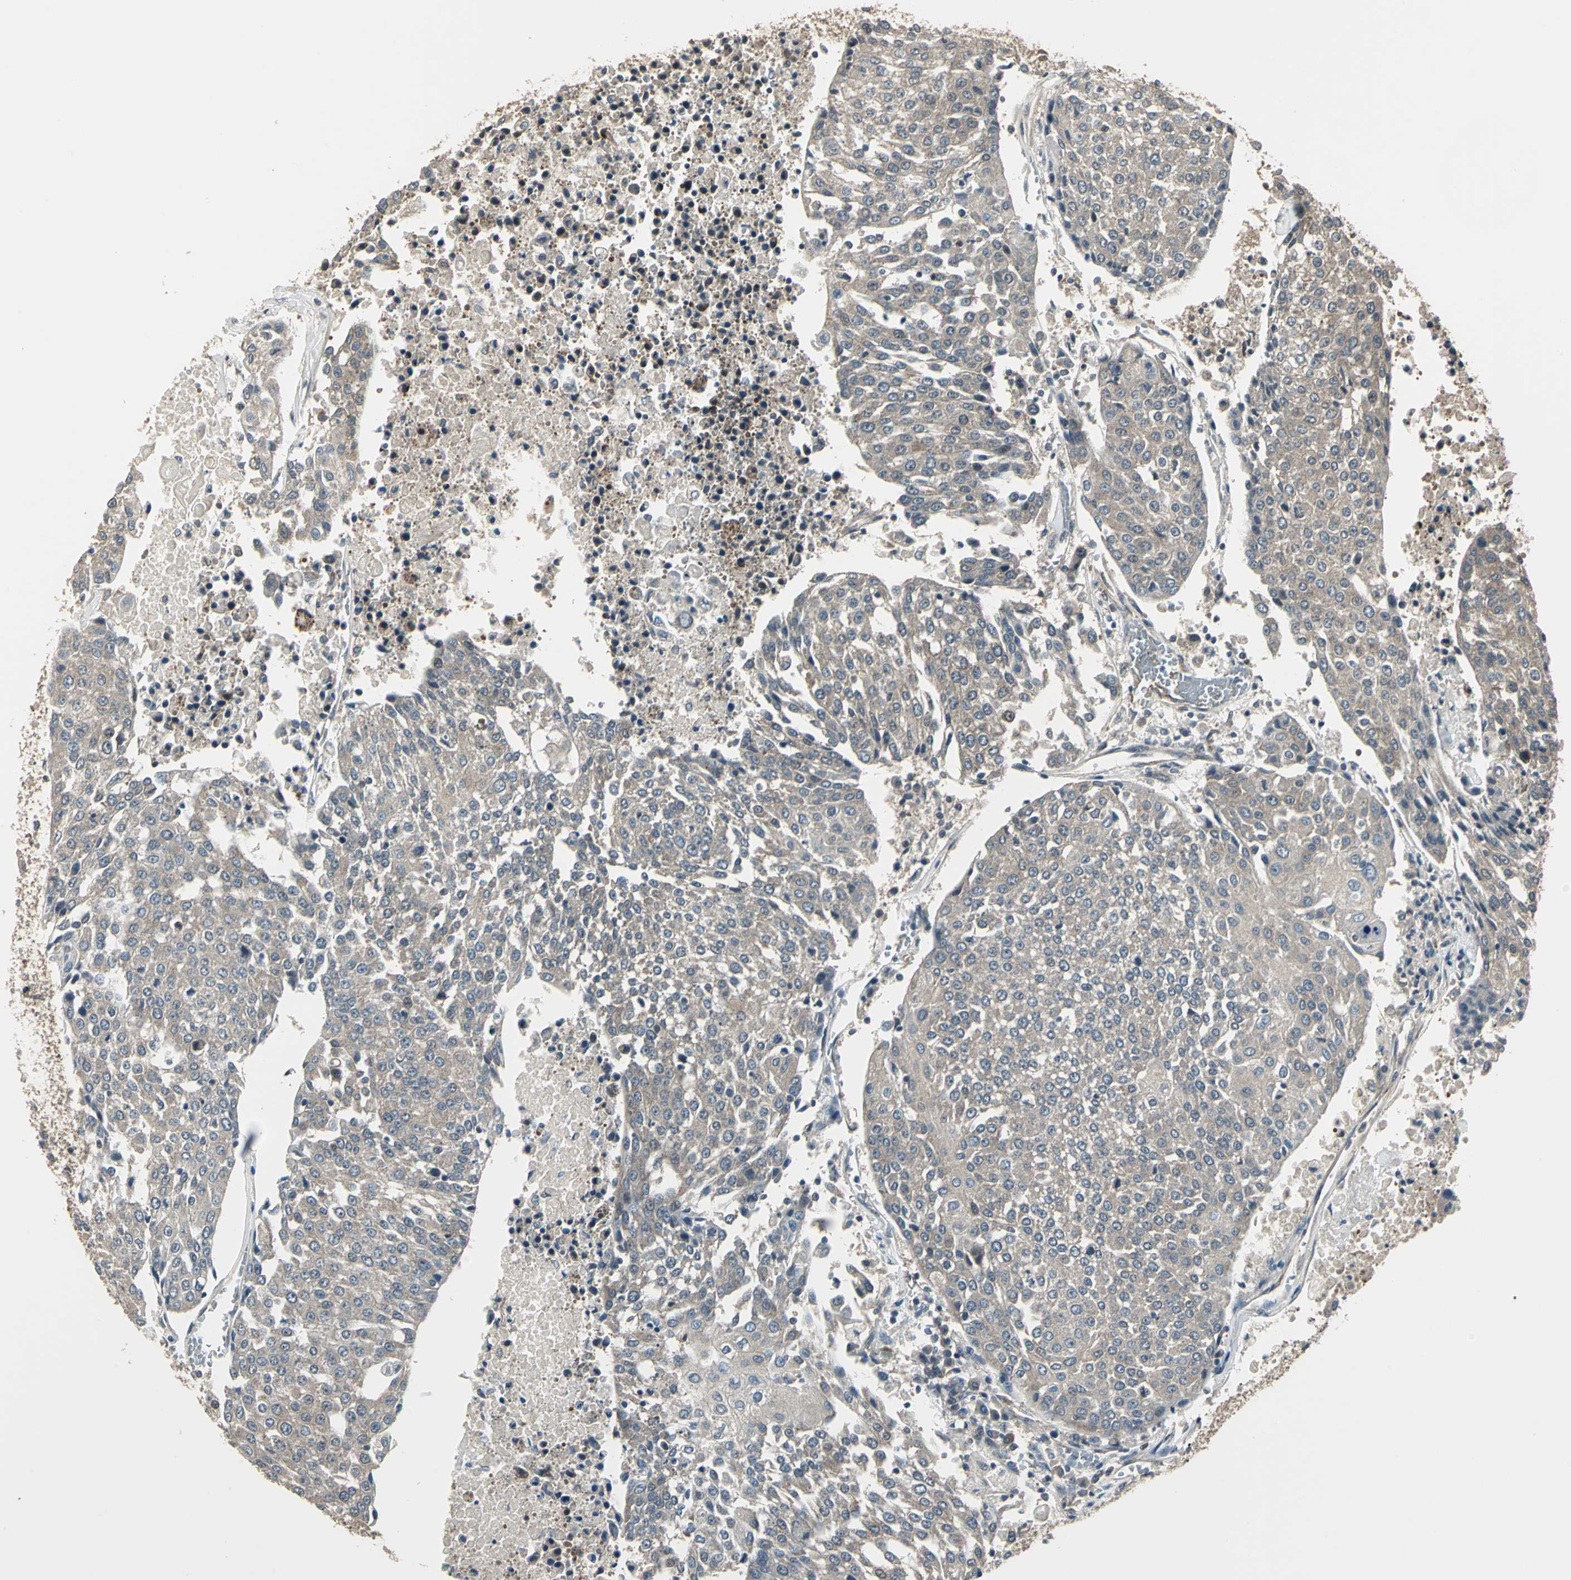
{"staining": {"intensity": "weak", "quantity": ">75%", "location": "cytoplasmic/membranous"}, "tissue": "urothelial cancer", "cell_type": "Tumor cells", "image_type": "cancer", "snomed": [{"axis": "morphology", "description": "Urothelial carcinoma, High grade"}, {"axis": "topography", "description": "Urinary bladder"}], "caption": "This is a micrograph of immunohistochemistry (IHC) staining of urothelial cancer, which shows weak expression in the cytoplasmic/membranous of tumor cells.", "gene": "PFDN1", "patient": {"sex": "female", "age": 85}}